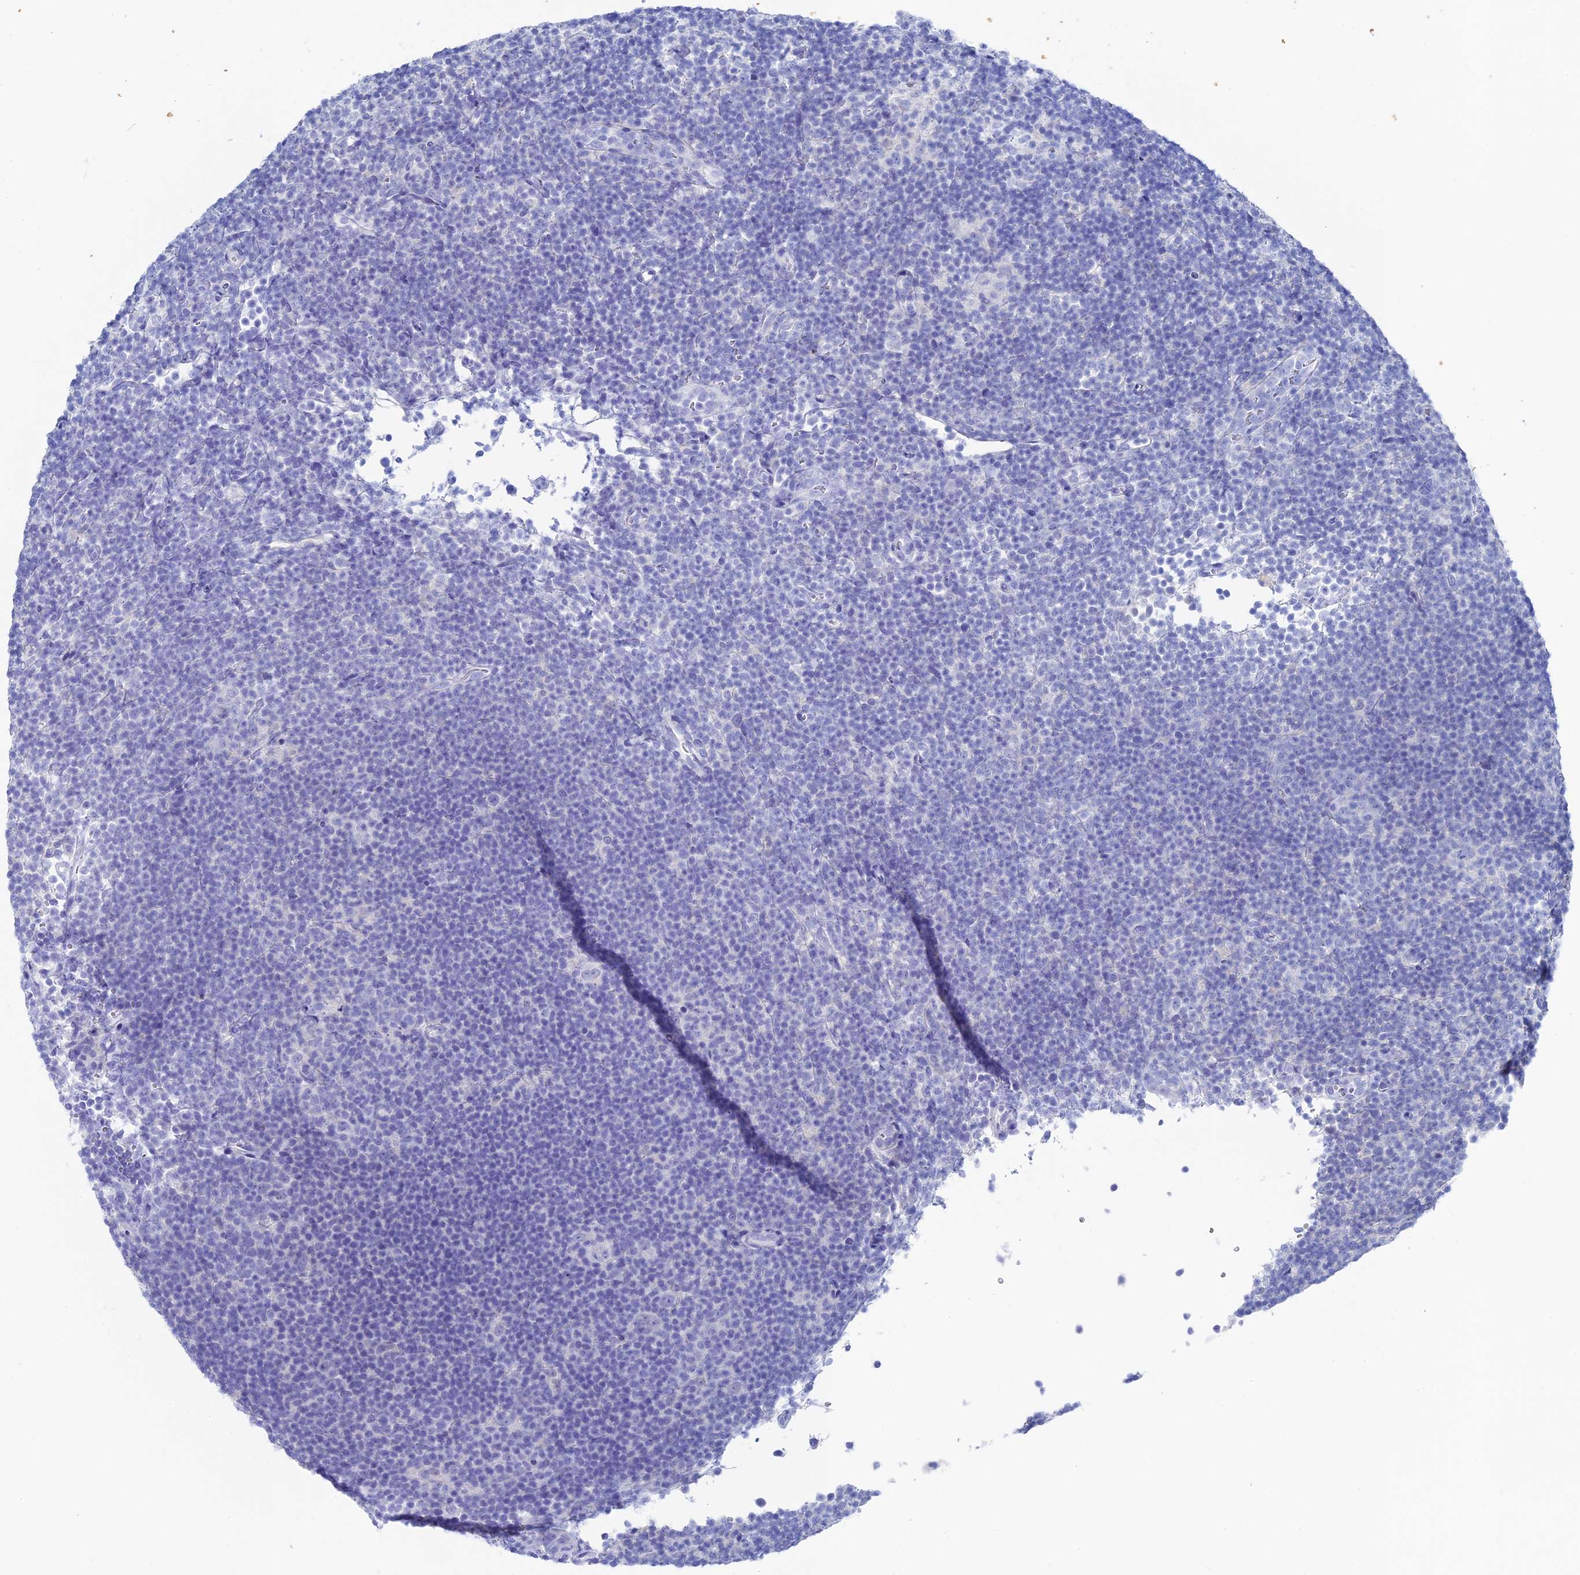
{"staining": {"intensity": "negative", "quantity": "none", "location": "none"}, "tissue": "lymphoma", "cell_type": "Tumor cells", "image_type": "cancer", "snomed": [{"axis": "morphology", "description": "Hodgkin's disease, NOS"}, {"axis": "topography", "description": "Lymph node"}], "caption": "This is an immunohistochemistry image of human Hodgkin's disease. There is no expression in tumor cells.", "gene": "UNC119", "patient": {"sex": "female", "age": 57}}